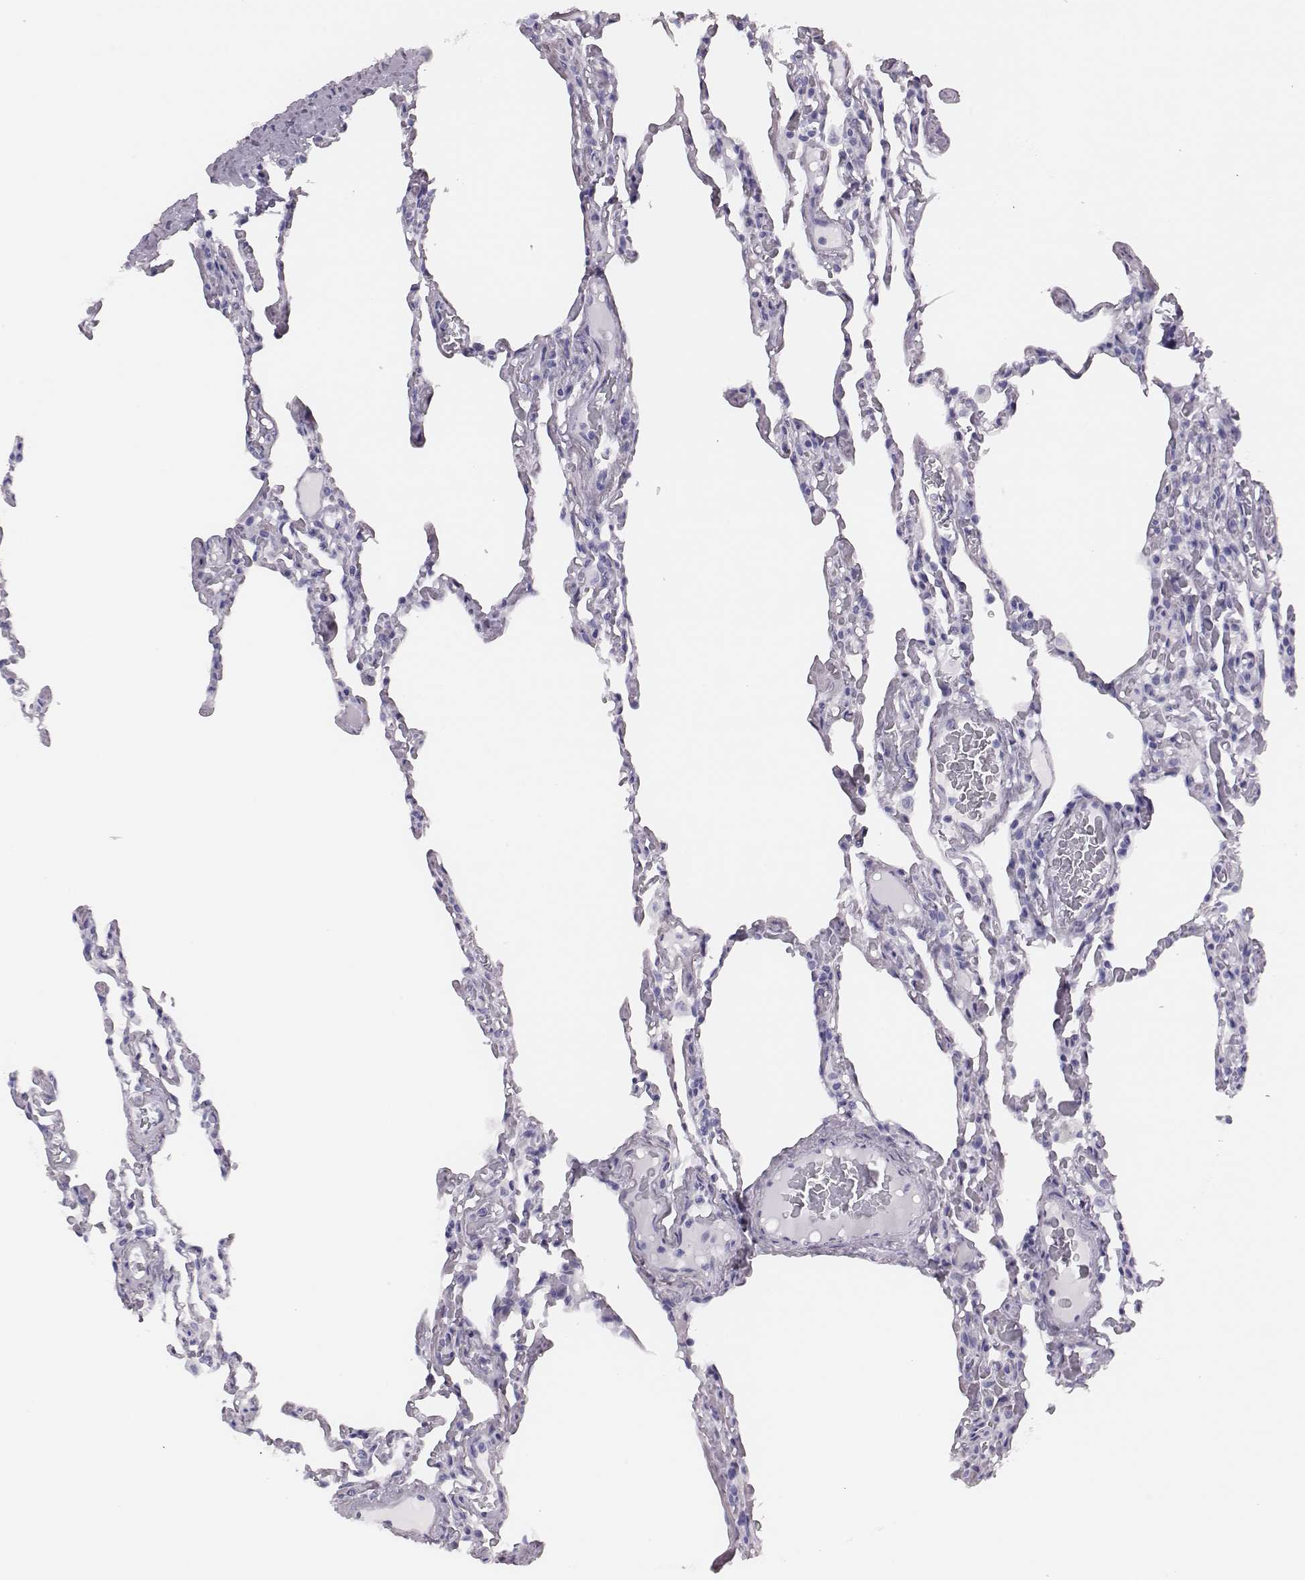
{"staining": {"intensity": "negative", "quantity": "none", "location": "none"}, "tissue": "lung", "cell_type": "Alveolar cells", "image_type": "normal", "snomed": [{"axis": "morphology", "description": "Normal tissue, NOS"}, {"axis": "topography", "description": "Lung"}], "caption": "Immunohistochemistry (IHC) histopathology image of normal human lung stained for a protein (brown), which displays no expression in alveolar cells.", "gene": "H1", "patient": {"sex": "female", "age": 43}}